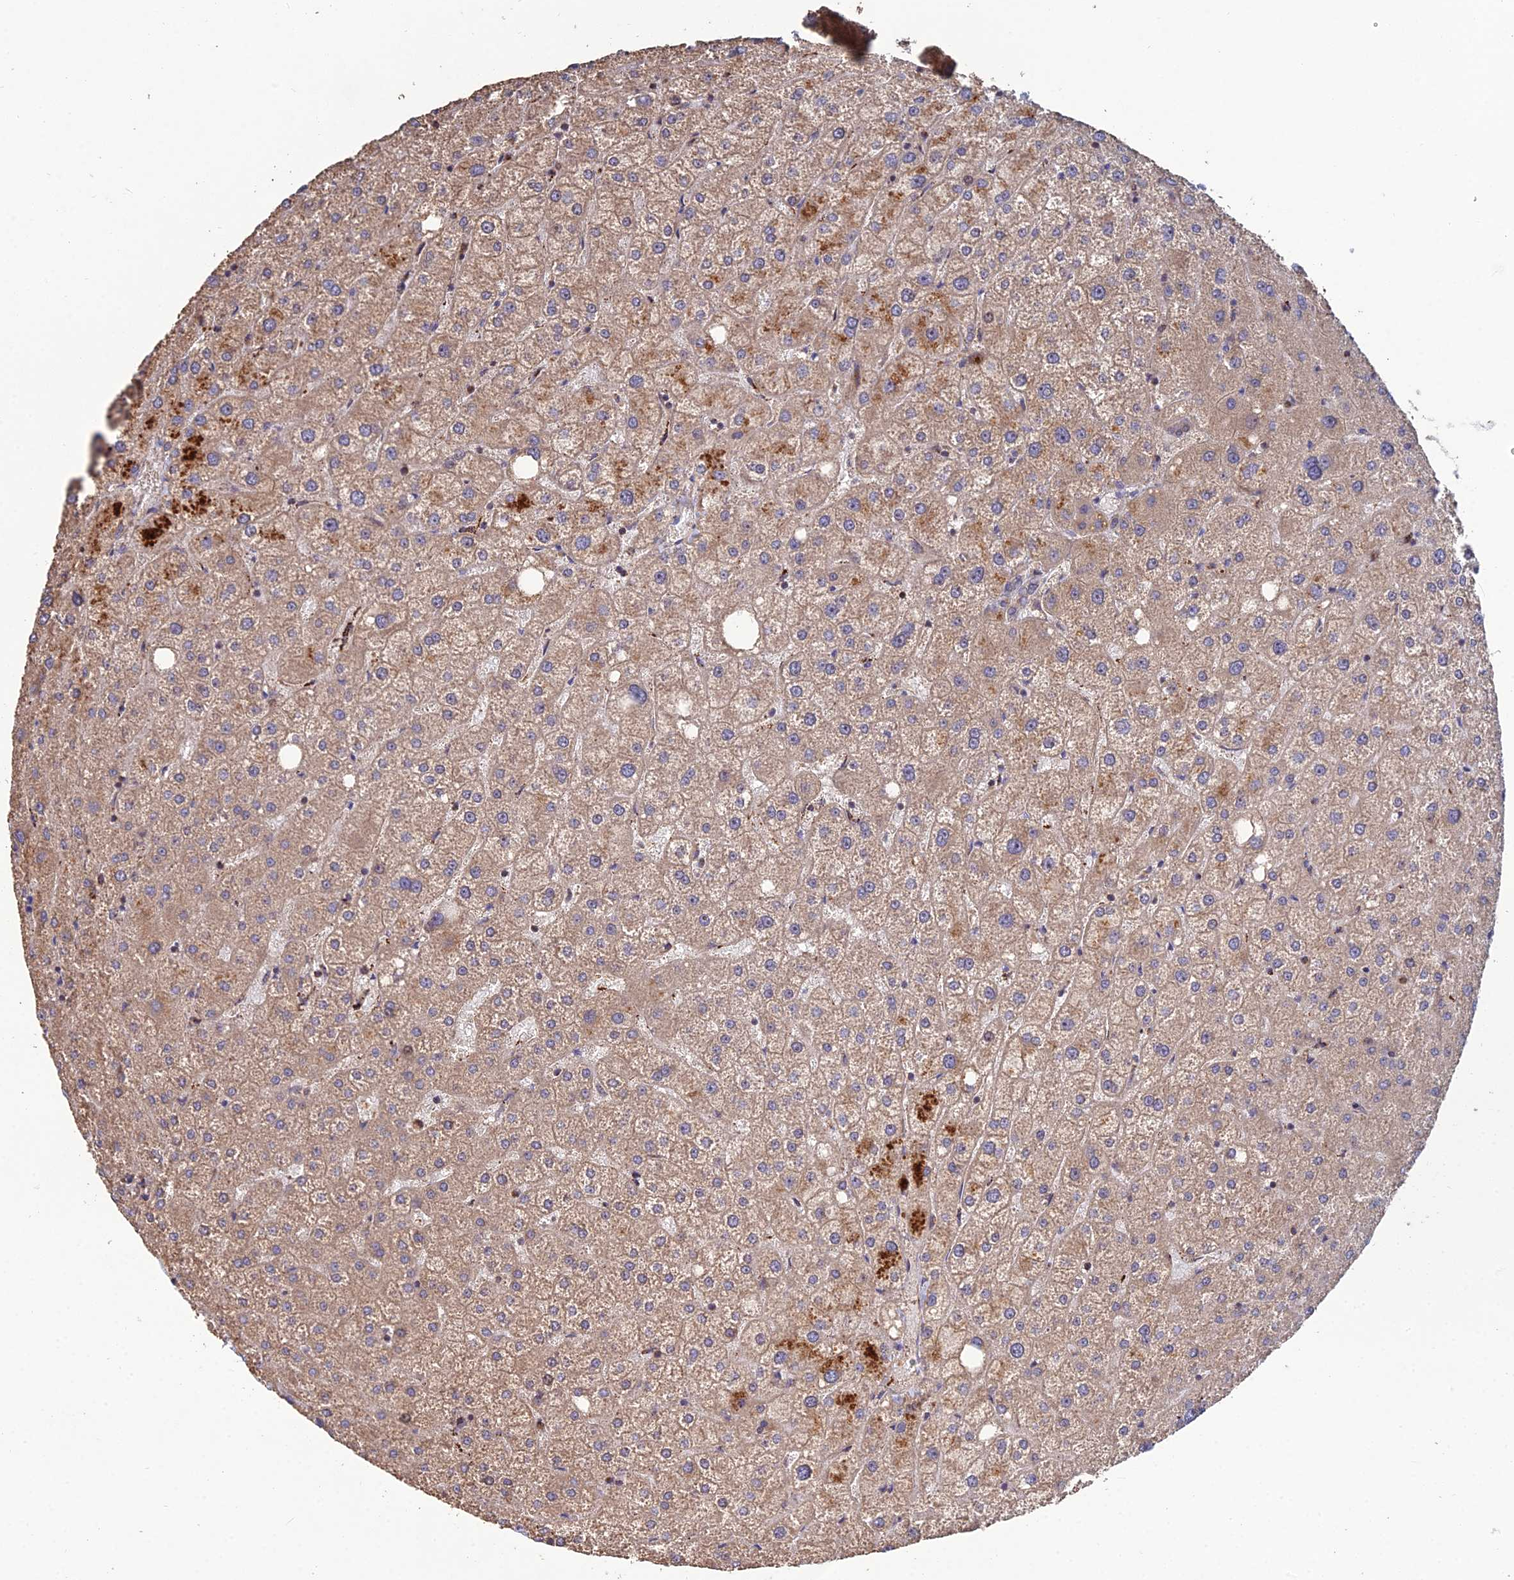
{"staining": {"intensity": "weak", "quantity": ">75%", "location": "cytoplasmic/membranous"}, "tissue": "liver", "cell_type": "Cholangiocytes", "image_type": "normal", "snomed": [{"axis": "morphology", "description": "Normal tissue, NOS"}, {"axis": "topography", "description": "Liver"}], "caption": "Cholangiocytes reveal weak cytoplasmic/membranous expression in about >75% of cells in benign liver. The protein is shown in brown color, while the nuclei are stained blue.", "gene": "RIC8B", "patient": {"sex": "male", "age": 73}}